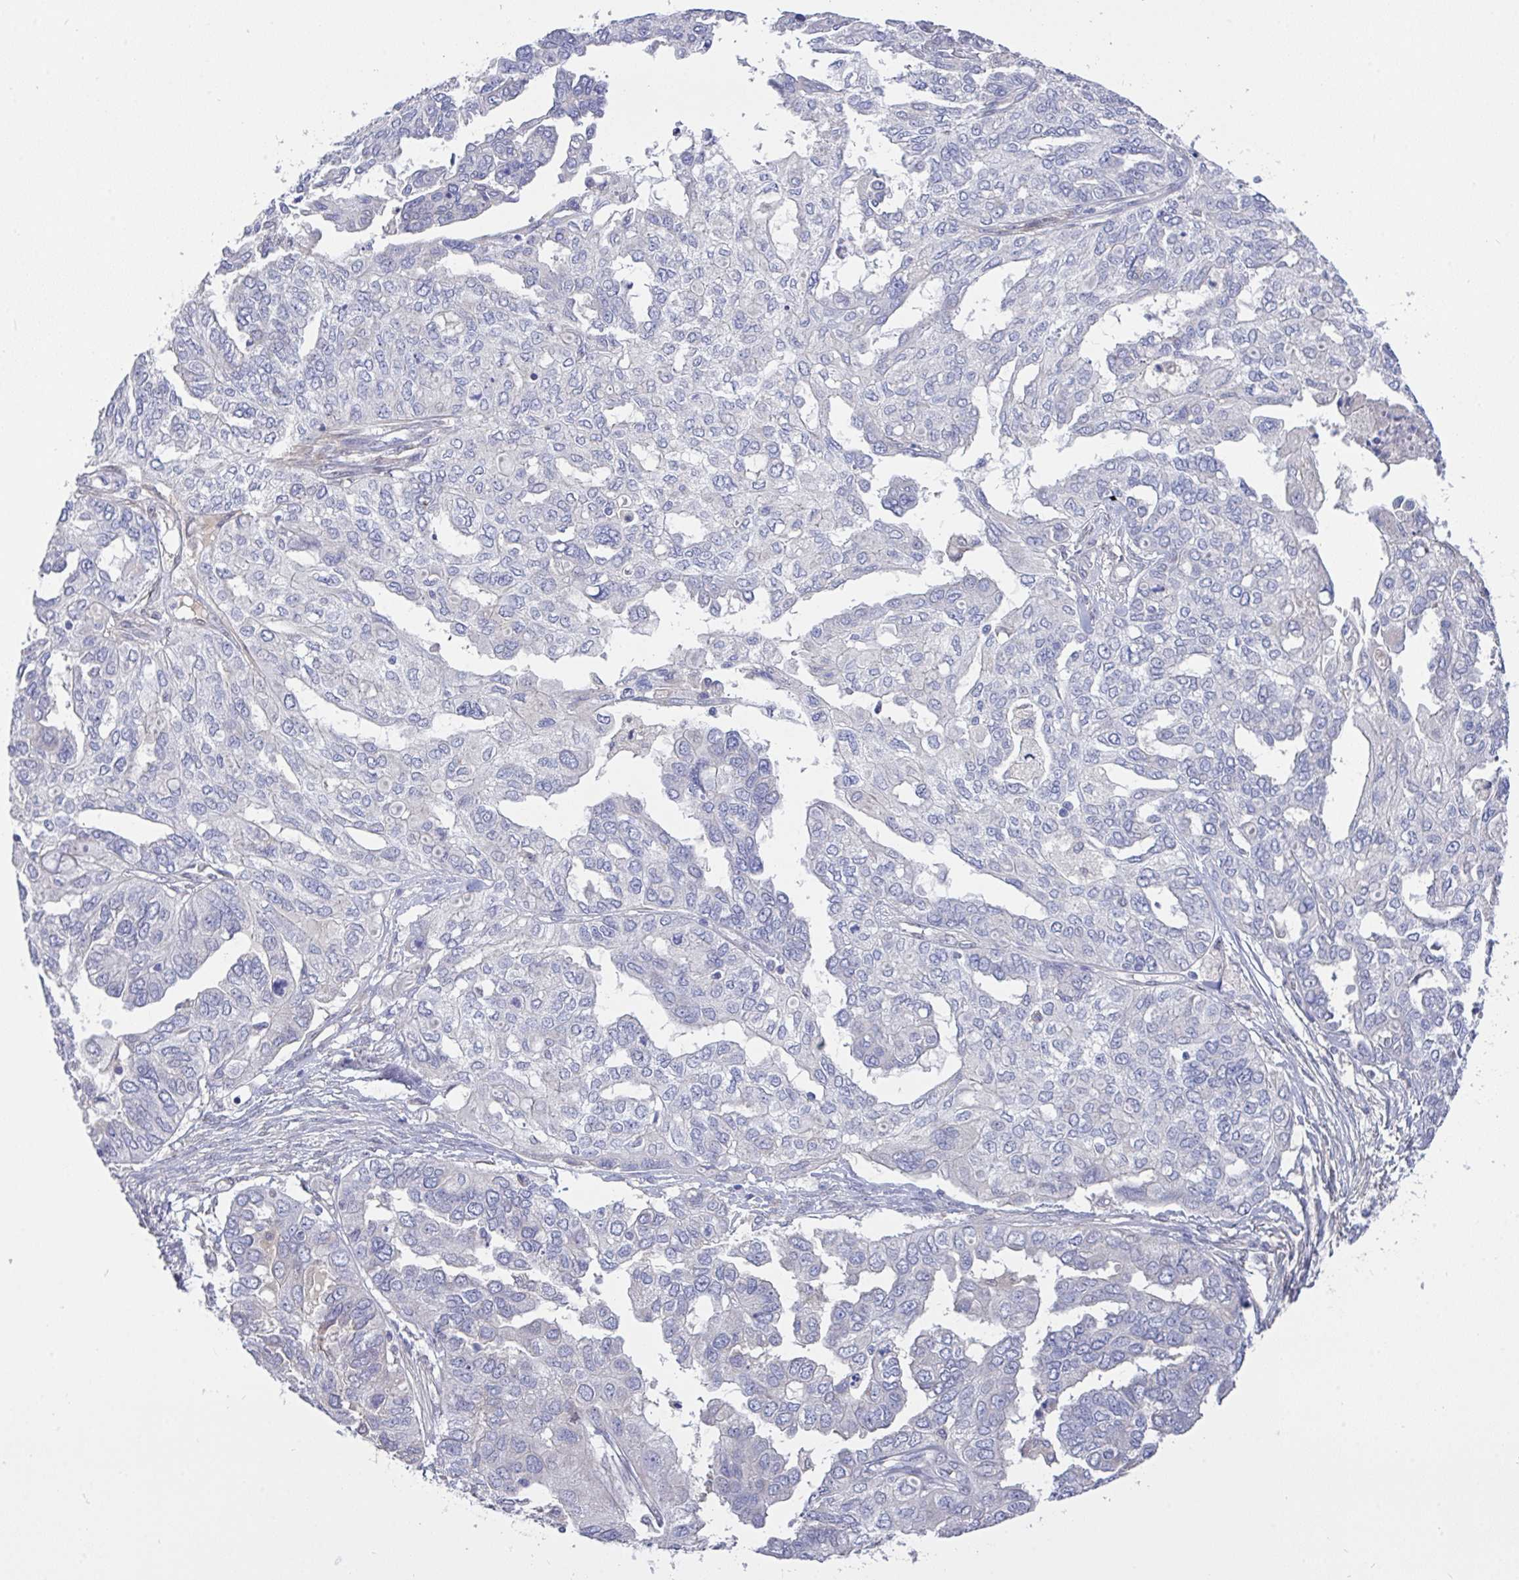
{"staining": {"intensity": "negative", "quantity": "none", "location": "none"}, "tissue": "ovarian cancer", "cell_type": "Tumor cells", "image_type": "cancer", "snomed": [{"axis": "morphology", "description": "Cystadenocarcinoma, serous, NOS"}, {"axis": "topography", "description": "Ovary"}], "caption": "Ovarian cancer was stained to show a protein in brown. There is no significant expression in tumor cells. The staining is performed using DAB (3,3'-diaminobenzidine) brown chromogen with nuclei counter-stained in using hematoxylin.", "gene": "L3HYPDH", "patient": {"sex": "female", "age": 53}}